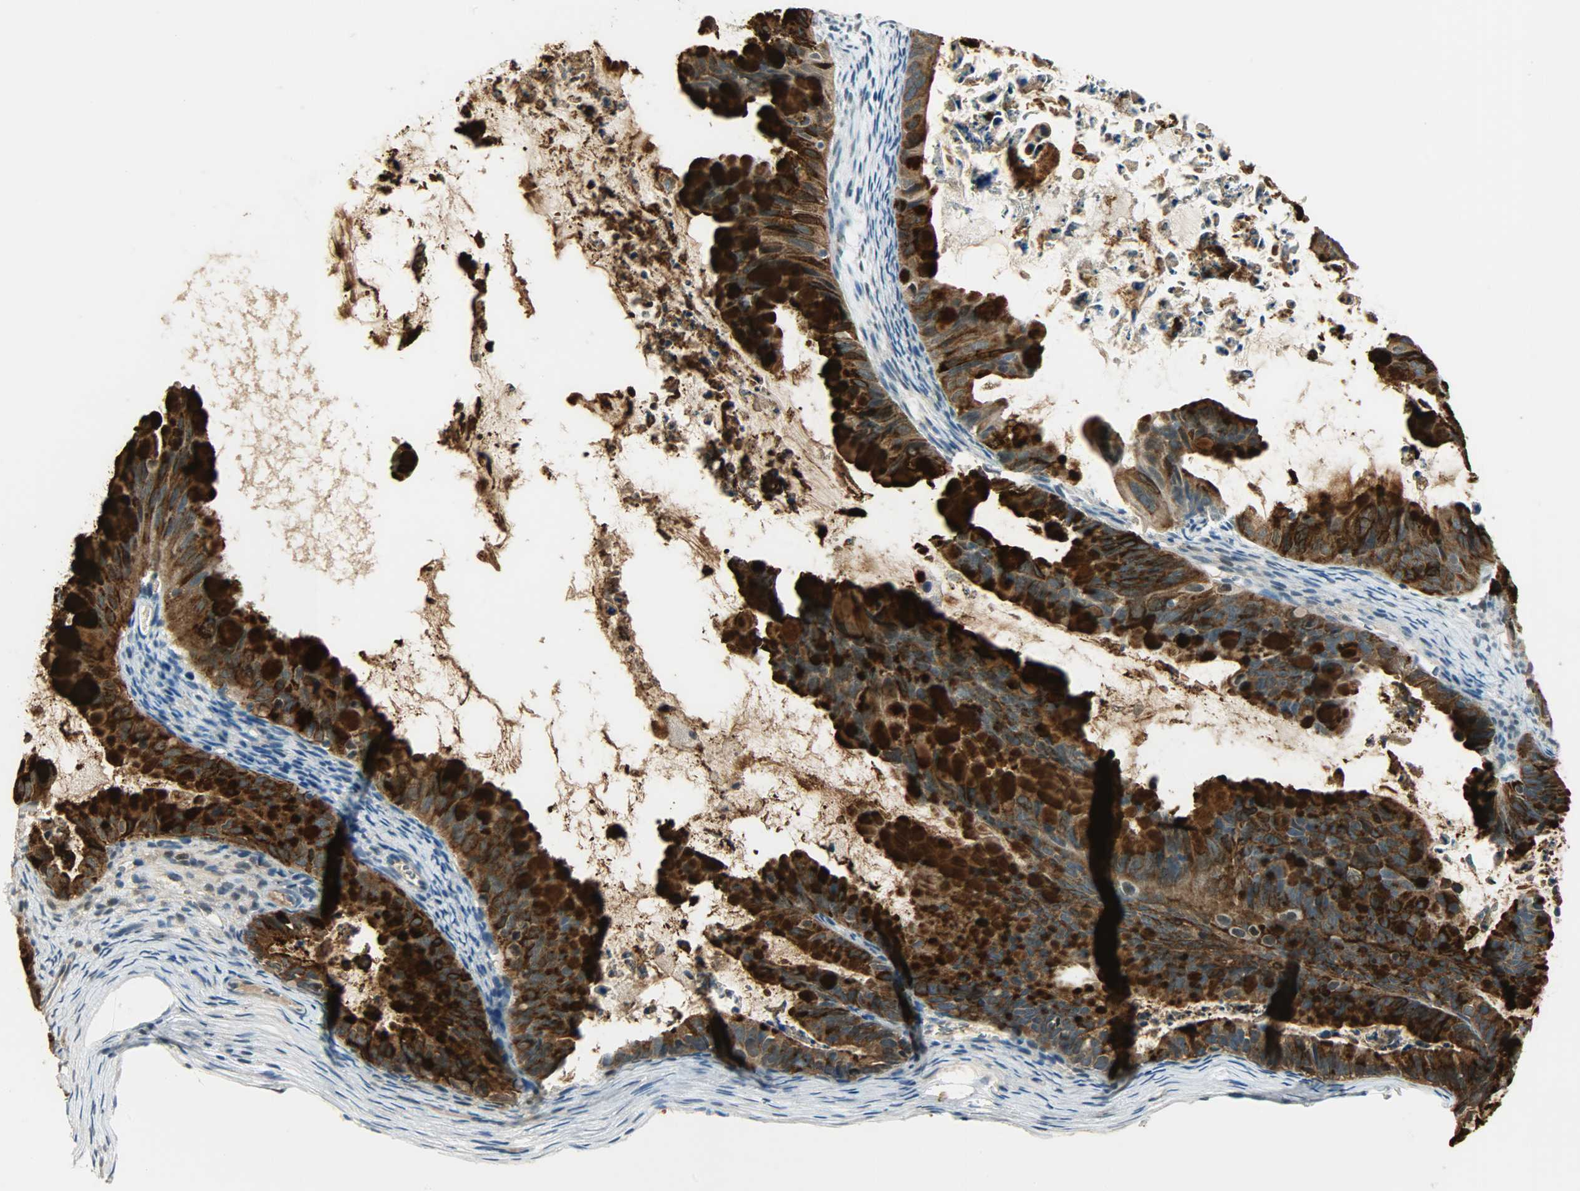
{"staining": {"intensity": "strong", "quantity": ">75%", "location": "cytoplasmic/membranous"}, "tissue": "ovarian cancer", "cell_type": "Tumor cells", "image_type": "cancer", "snomed": [{"axis": "morphology", "description": "Cystadenocarcinoma, mucinous, NOS"}, {"axis": "topography", "description": "Ovary"}], "caption": "High-magnification brightfield microscopy of ovarian cancer stained with DAB (brown) and counterstained with hematoxylin (blue). tumor cells exhibit strong cytoplasmic/membranous staining is seen in approximately>75% of cells.", "gene": "PRMT5", "patient": {"sex": "female", "age": 36}}